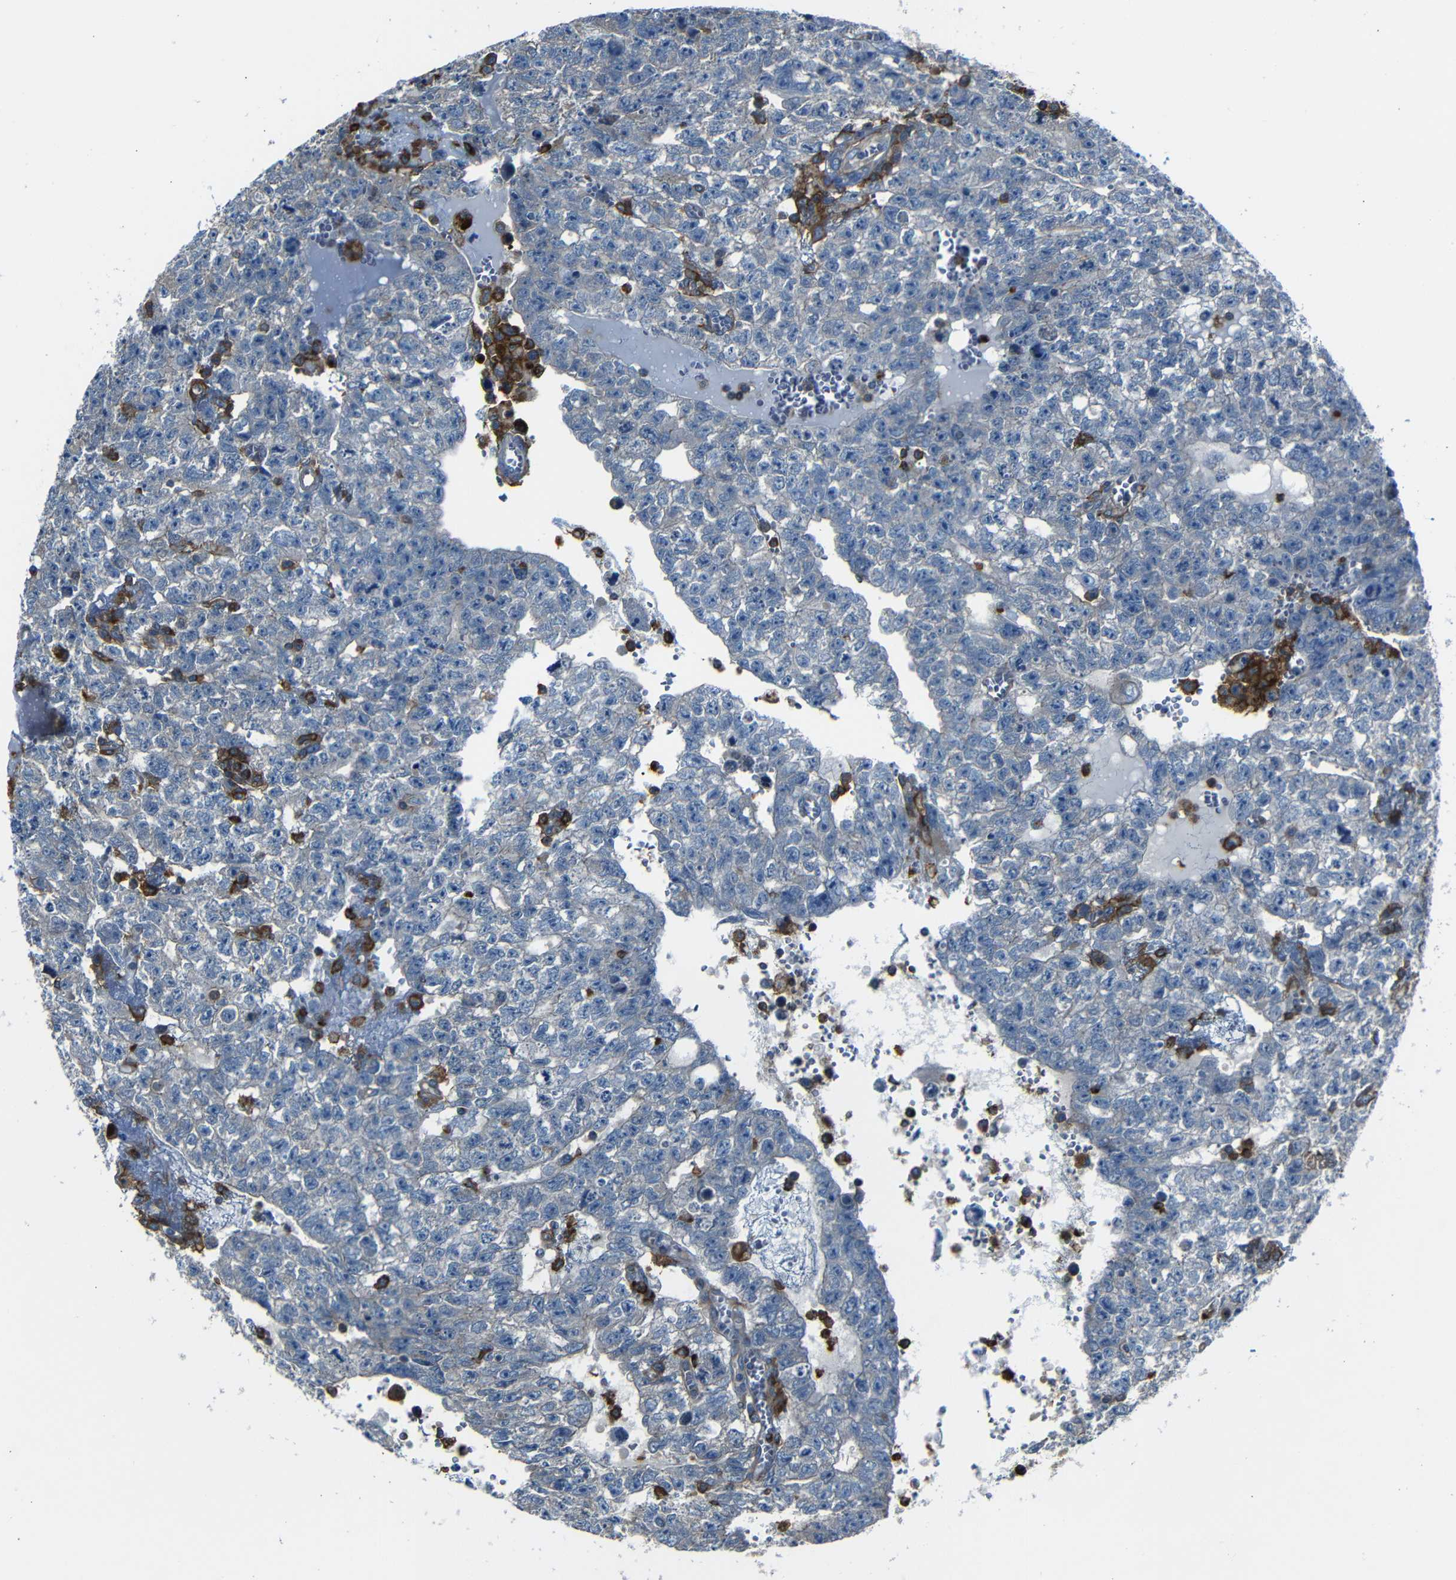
{"staining": {"intensity": "negative", "quantity": "none", "location": "none"}, "tissue": "testis cancer", "cell_type": "Tumor cells", "image_type": "cancer", "snomed": [{"axis": "morphology", "description": "Seminoma, NOS"}, {"axis": "morphology", "description": "Carcinoma, Embryonal, NOS"}, {"axis": "topography", "description": "Testis"}], "caption": "The micrograph reveals no staining of tumor cells in testis embryonal carcinoma.", "gene": "ADGRE5", "patient": {"sex": "male", "age": 38}}